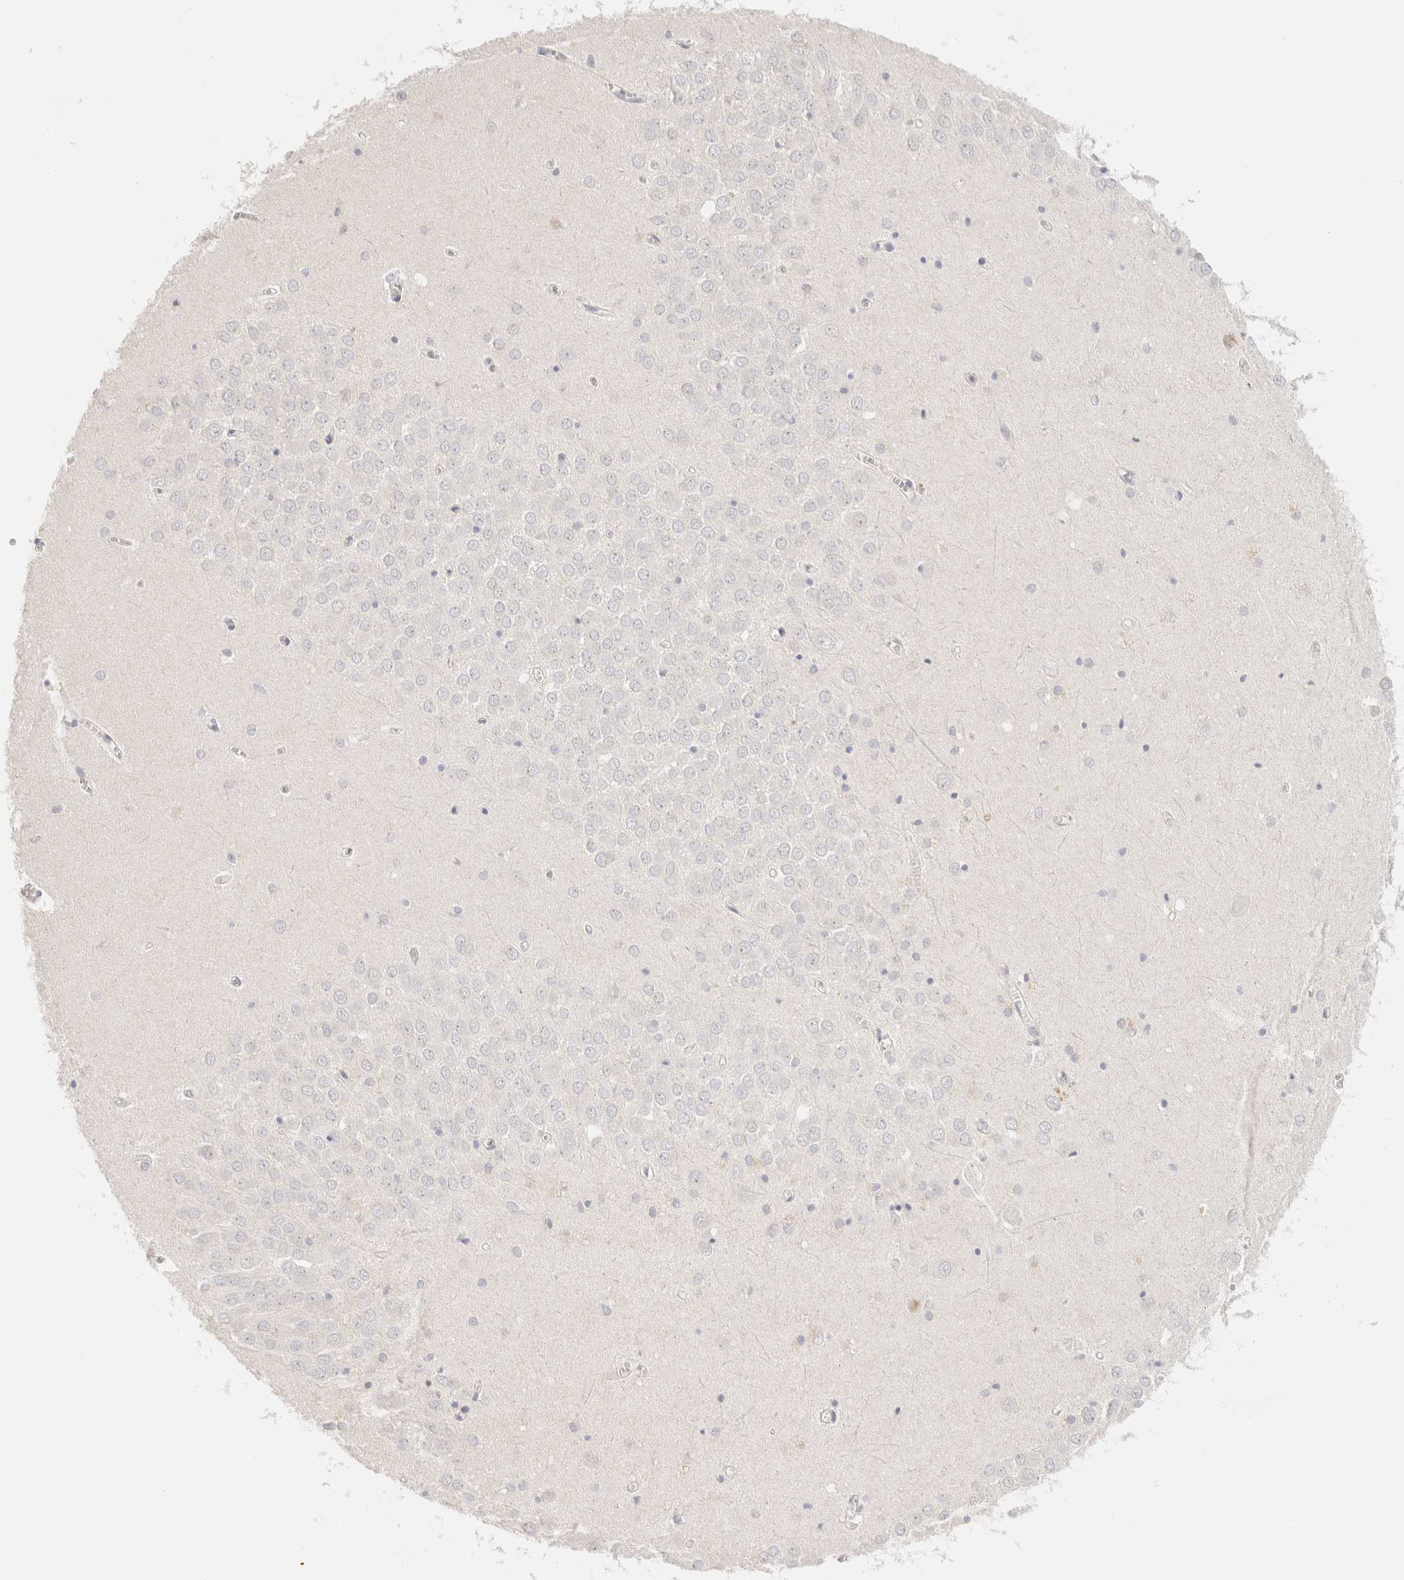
{"staining": {"intensity": "negative", "quantity": "none", "location": "none"}, "tissue": "hippocampus", "cell_type": "Glial cells", "image_type": "normal", "snomed": [{"axis": "morphology", "description": "Normal tissue, NOS"}, {"axis": "topography", "description": "Hippocampus"}], "caption": "This is a image of IHC staining of normal hippocampus, which shows no staining in glial cells.", "gene": "SCGB2A2", "patient": {"sex": "male", "age": 70}}